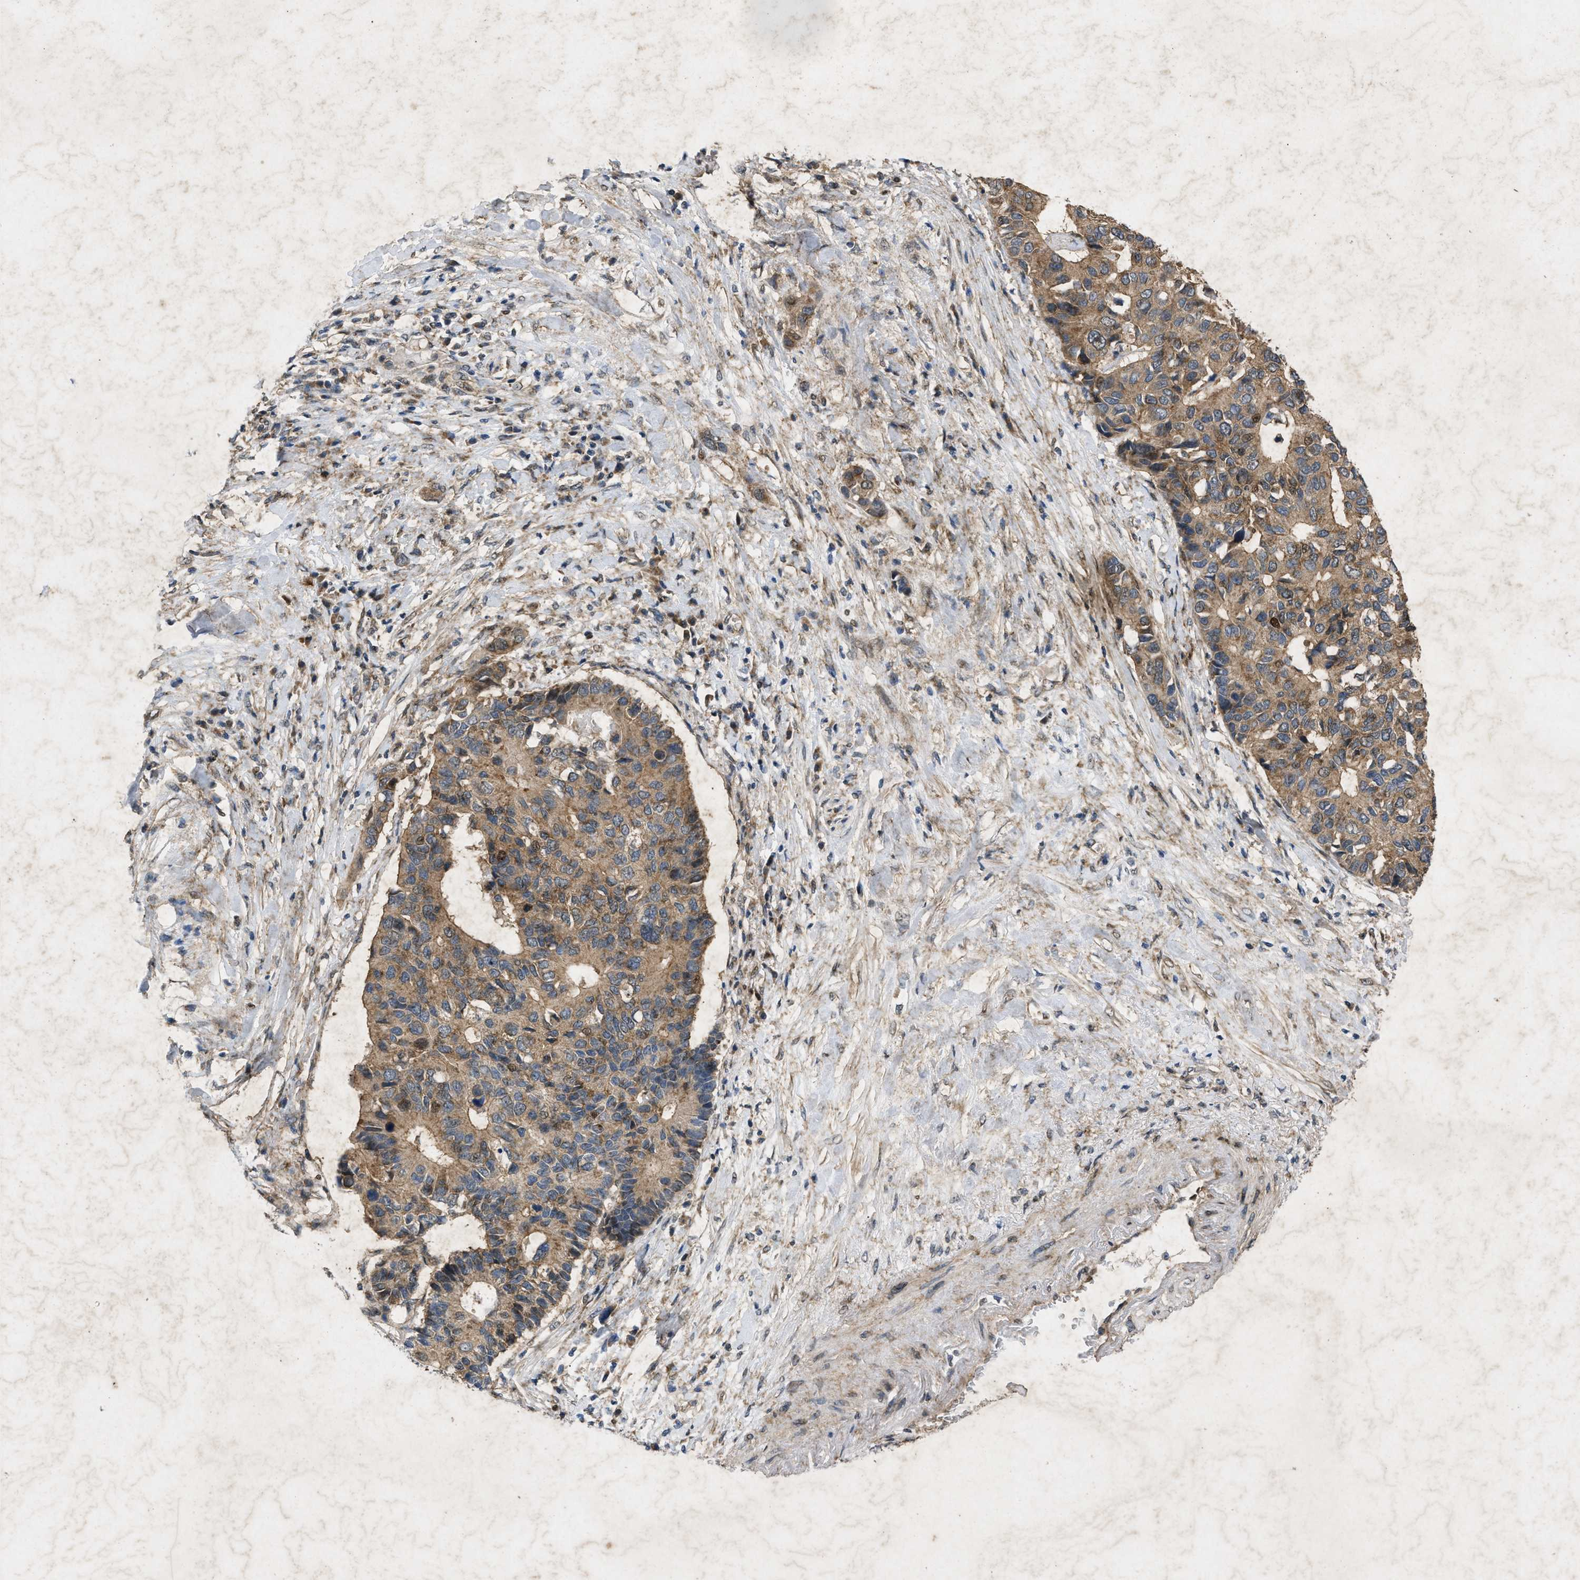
{"staining": {"intensity": "moderate", "quantity": ">75%", "location": "cytoplasmic/membranous"}, "tissue": "pancreatic cancer", "cell_type": "Tumor cells", "image_type": "cancer", "snomed": [{"axis": "morphology", "description": "Adenocarcinoma, NOS"}, {"axis": "topography", "description": "Pancreas"}], "caption": "Immunohistochemistry micrograph of human pancreatic adenocarcinoma stained for a protein (brown), which exhibits medium levels of moderate cytoplasmic/membranous expression in approximately >75% of tumor cells.", "gene": "PRKG2", "patient": {"sex": "female", "age": 56}}